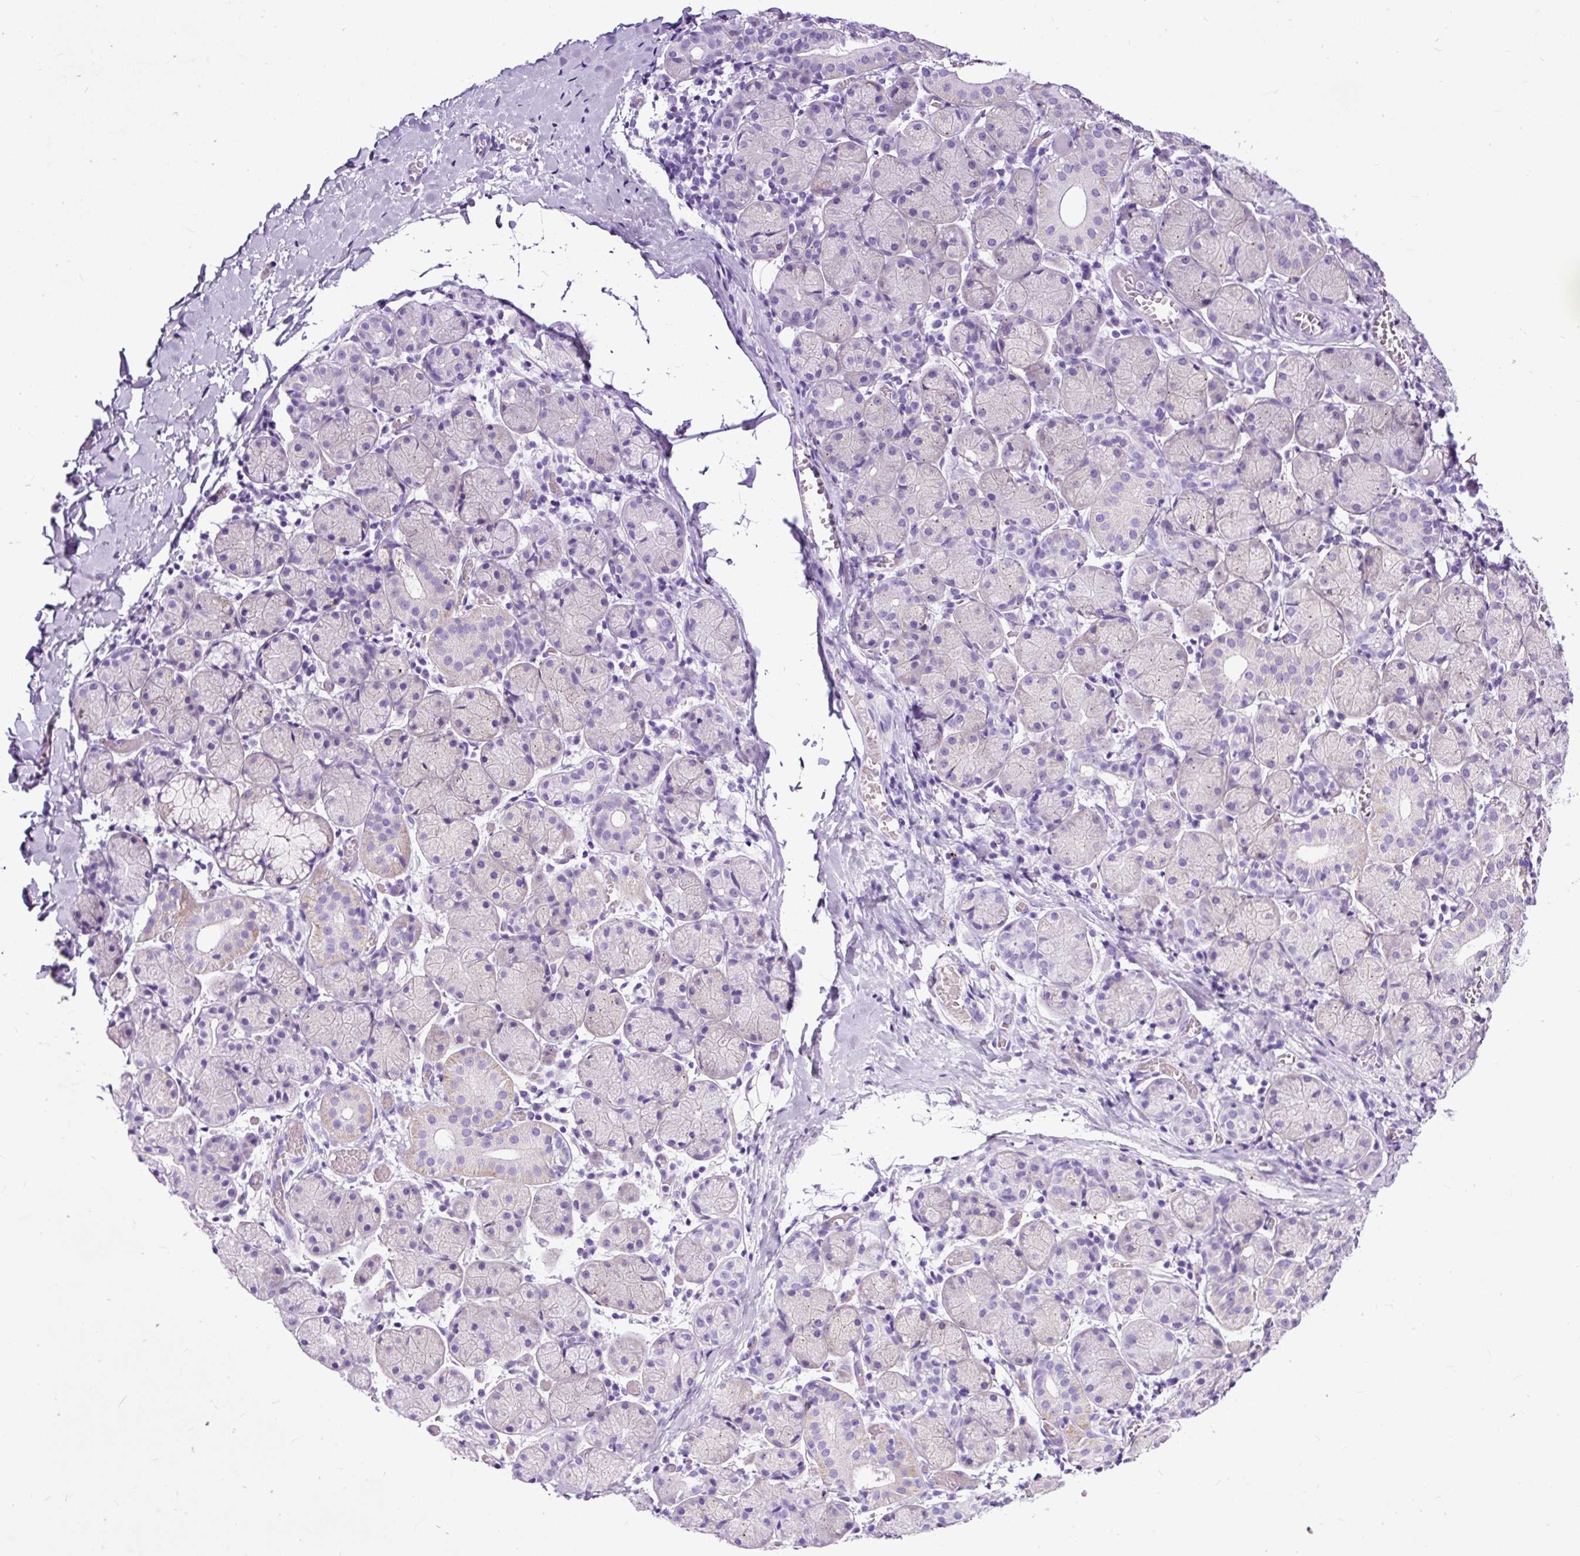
{"staining": {"intensity": "weak", "quantity": "<25%", "location": "cytoplasmic/membranous"}, "tissue": "salivary gland", "cell_type": "Glandular cells", "image_type": "normal", "snomed": [{"axis": "morphology", "description": "Normal tissue, NOS"}, {"axis": "topography", "description": "Salivary gland"}], "caption": "Histopathology image shows no protein staining in glandular cells of normal salivary gland. (Immunohistochemistry, brightfield microscopy, high magnification).", "gene": "STOX2", "patient": {"sex": "female", "age": 24}}